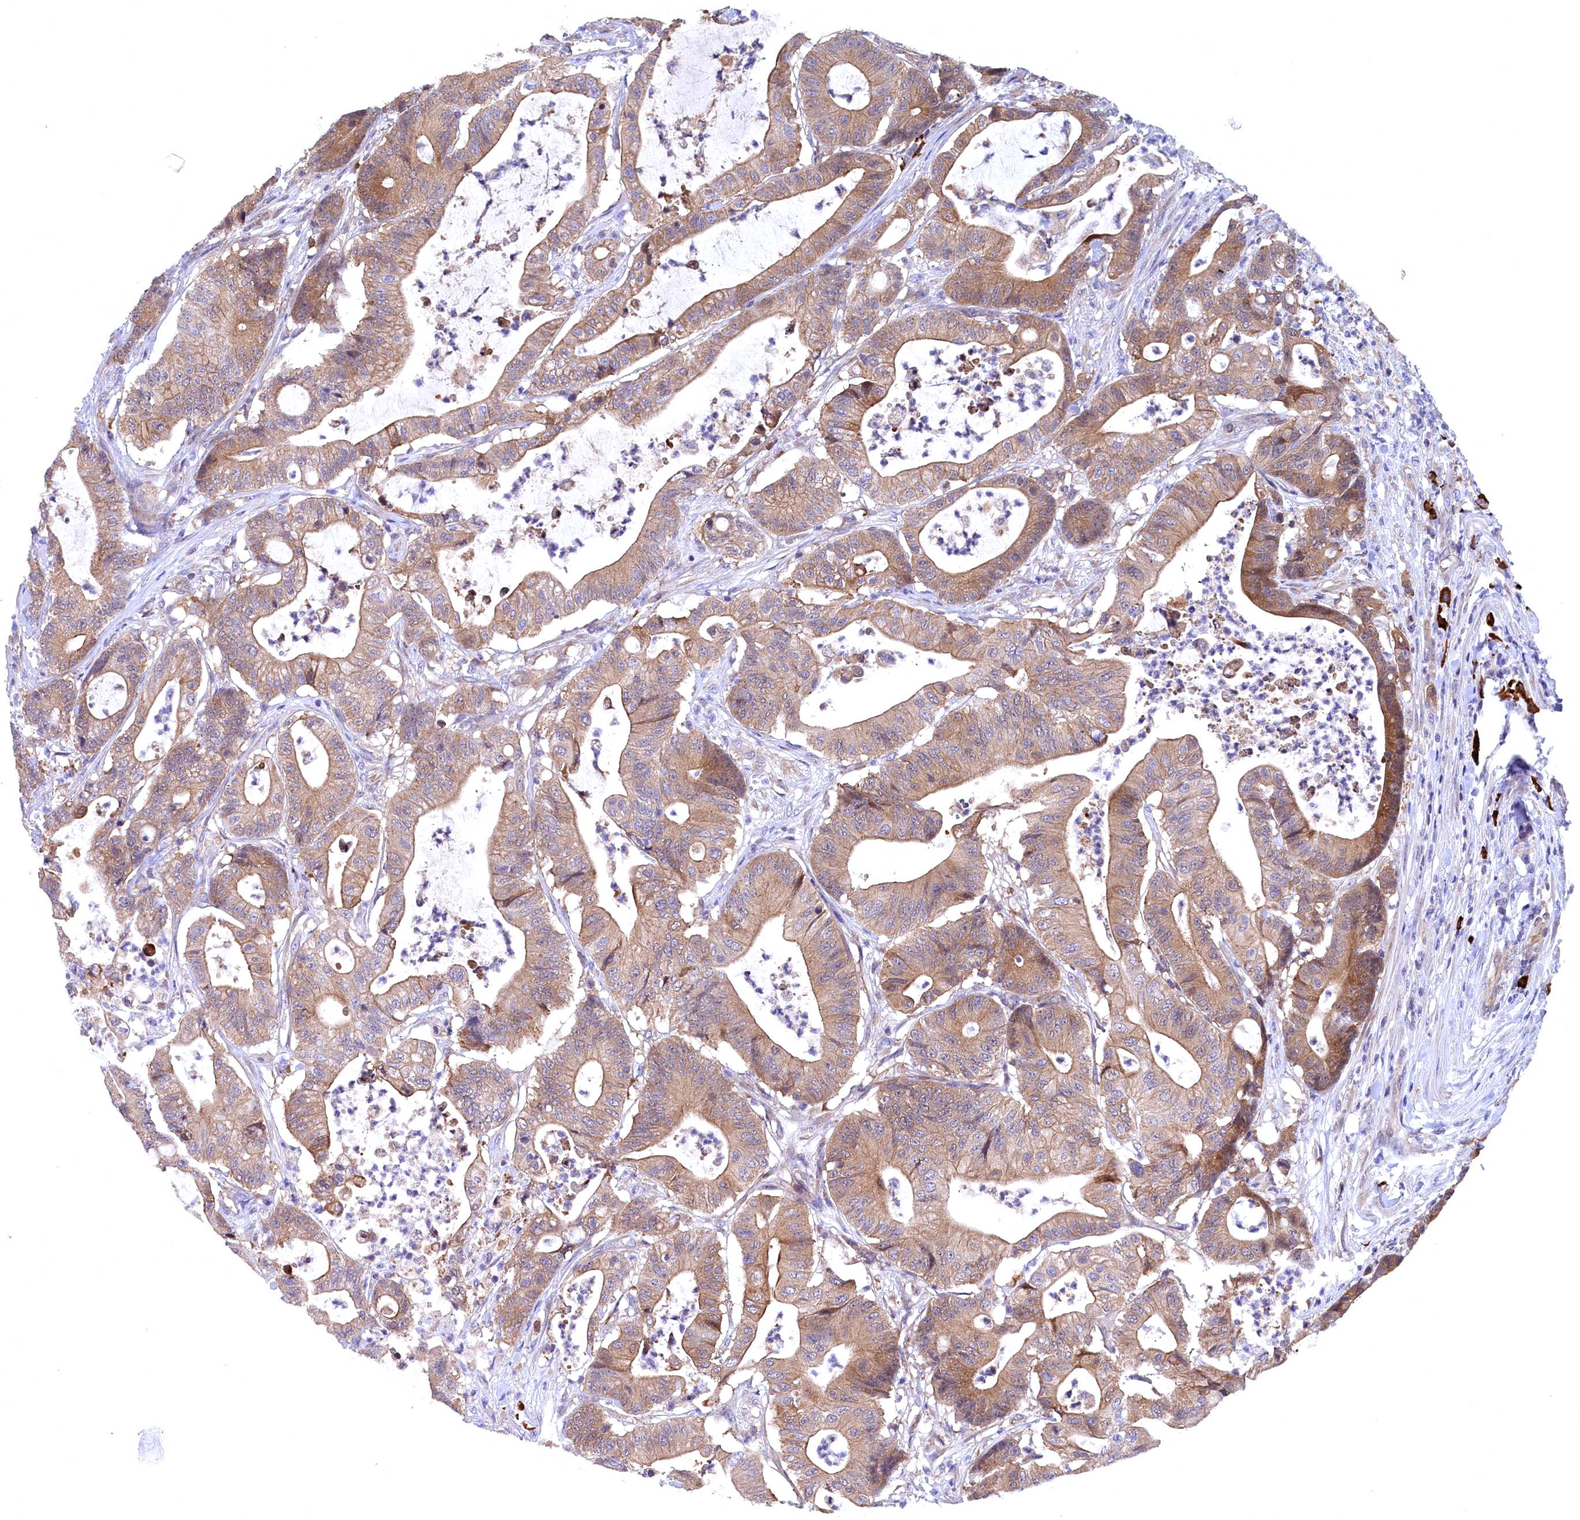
{"staining": {"intensity": "moderate", "quantity": ">75%", "location": "cytoplasmic/membranous"}, "tissue": "colorectal cancer", "cell_type": "Tumor cells", "image_type": "cancer", "snomed": [{"axis": "morphology", "description": "Adenocarcinoma, NOS"}, {"axis": "topography", "description": "Colon"}], "caption": "Approximately >75% of tumor cells in adenocarcinoma (colorectal) reveal moderate cytoplasmic/membranous protein staining as visualized by brown immunohistochemical staining.", "gene": "JPT2", "patient": {"sex": "female", "age": 84}}